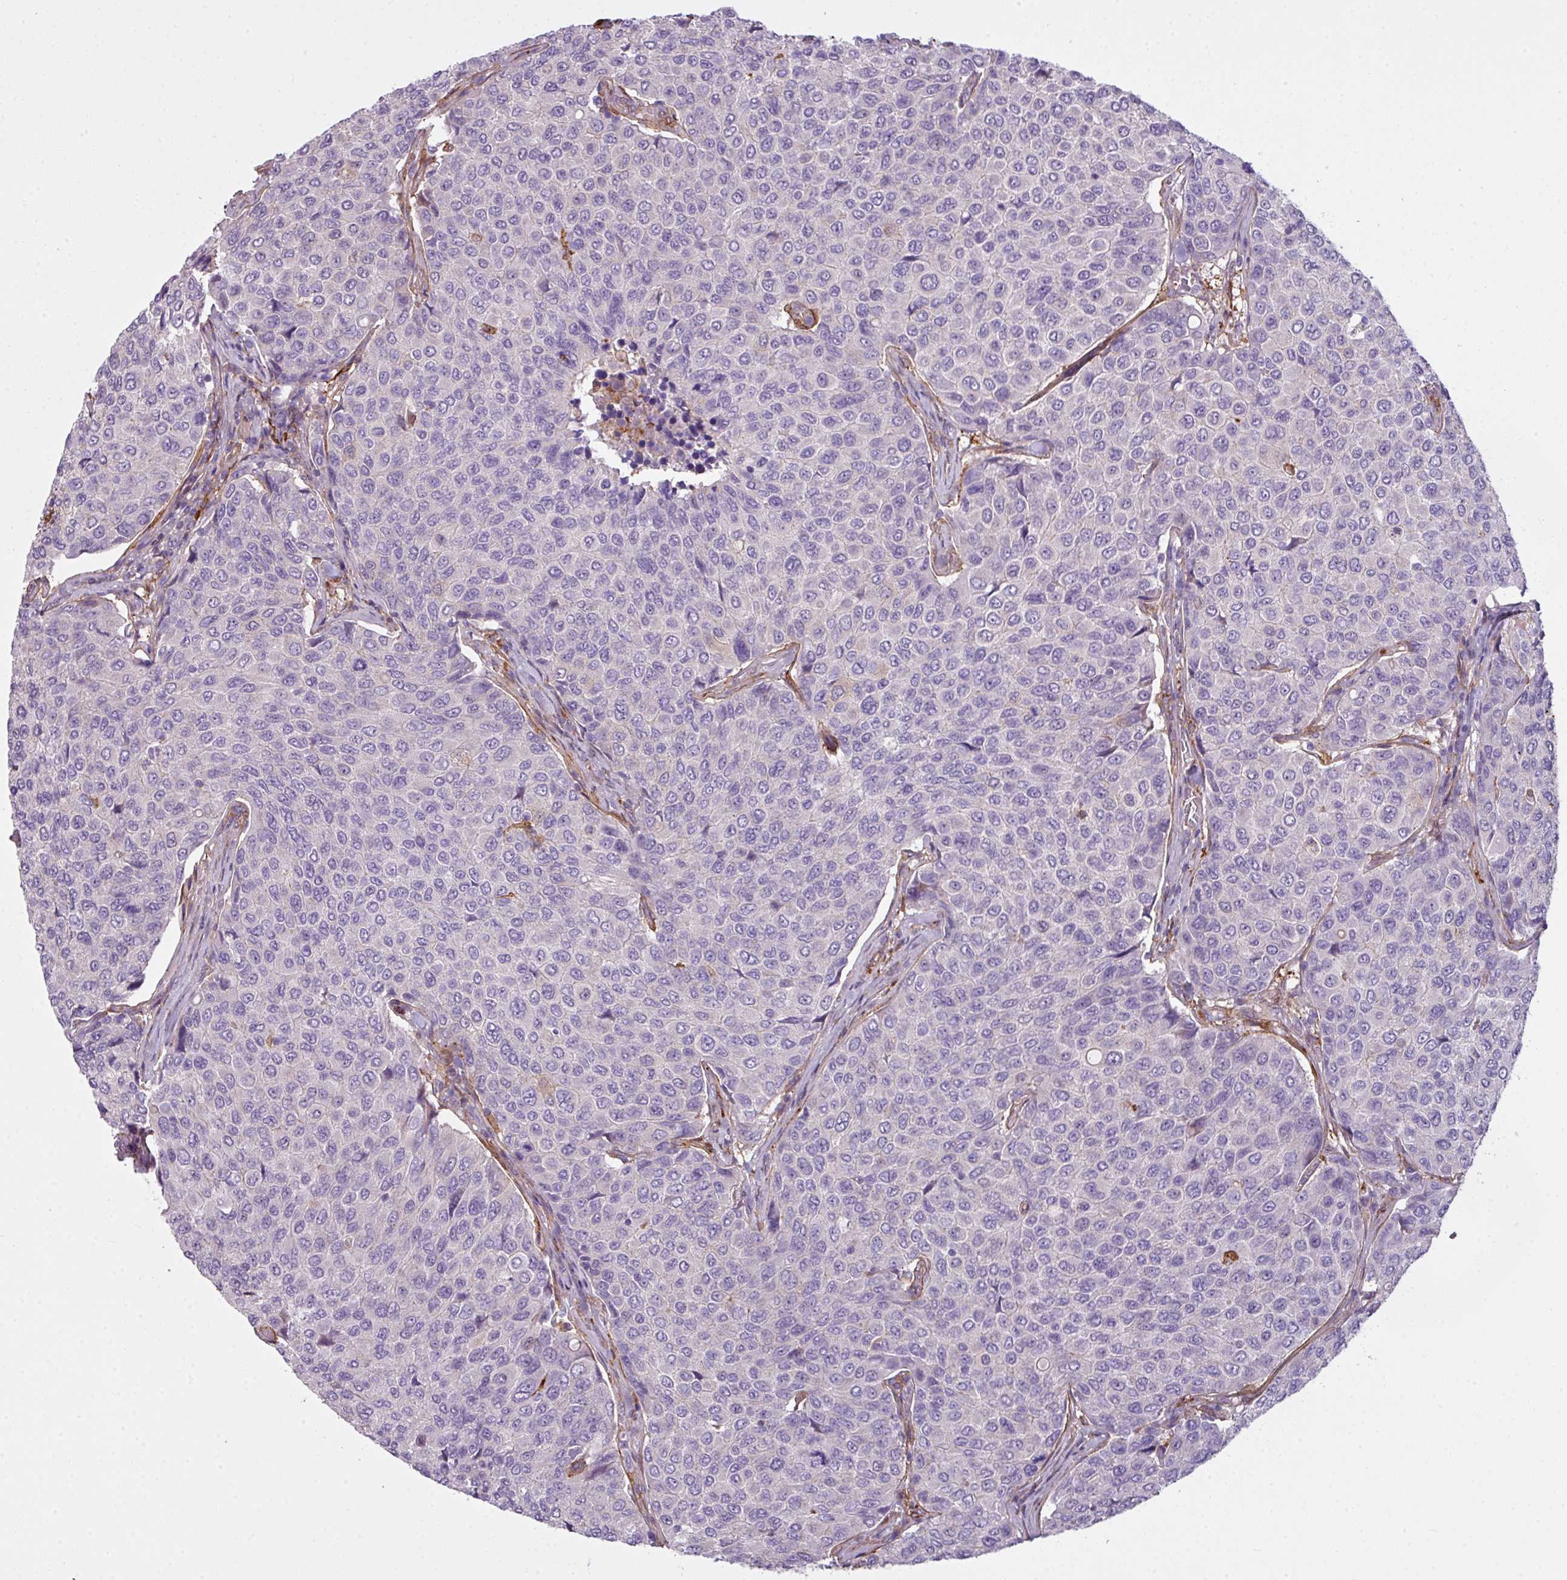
{"staining": {"intensity": "negative", "quantity": "none", "location": "none"}, "tissue": "breast cancer", "cell_type": "Tumor cells", "image_type": "cancer", "snomed": [{"axis": "morphology", "description": "Duct carcinoma"}, {"axis": "topography", "description": "Breast"}], "caption": "Immunohistochemistry image of neoplastic tissue: breast intraductal carcinoma stained with DAB (3,3'-diaminobenzidine) reveals no significant protein positivity in tumor cells. Nuclei are stained in blue.", "gene": "COL8A1", "patient": {"sex": "female", "age": 55}}